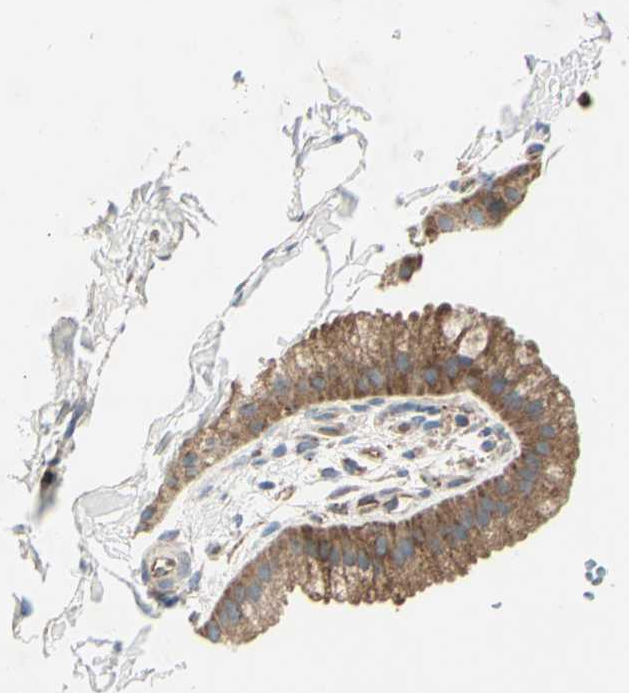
{"staining": {"intensity": "moderate", "quantity": ">75%", "location": "cytoplasmic/membranous"}, "tissue": "gallbladder", "cell_type": "Glandular cells", "image_type": "normal", "snomed": [{"axis": "morphology", "description": "Normal tissue, NOS"}, {"axis": "topography", "description": "Gallbladder"}], "caption": "DAB (3,3'-diaminobenzidine) immunohistochemical staining of unremarkable gallbladder displays moderate cytoplasmic/membranous protein expression in about >75% of glandular cells.", "gene": "IGSF9B", "patient": {"sex": "female", "age": 64}}